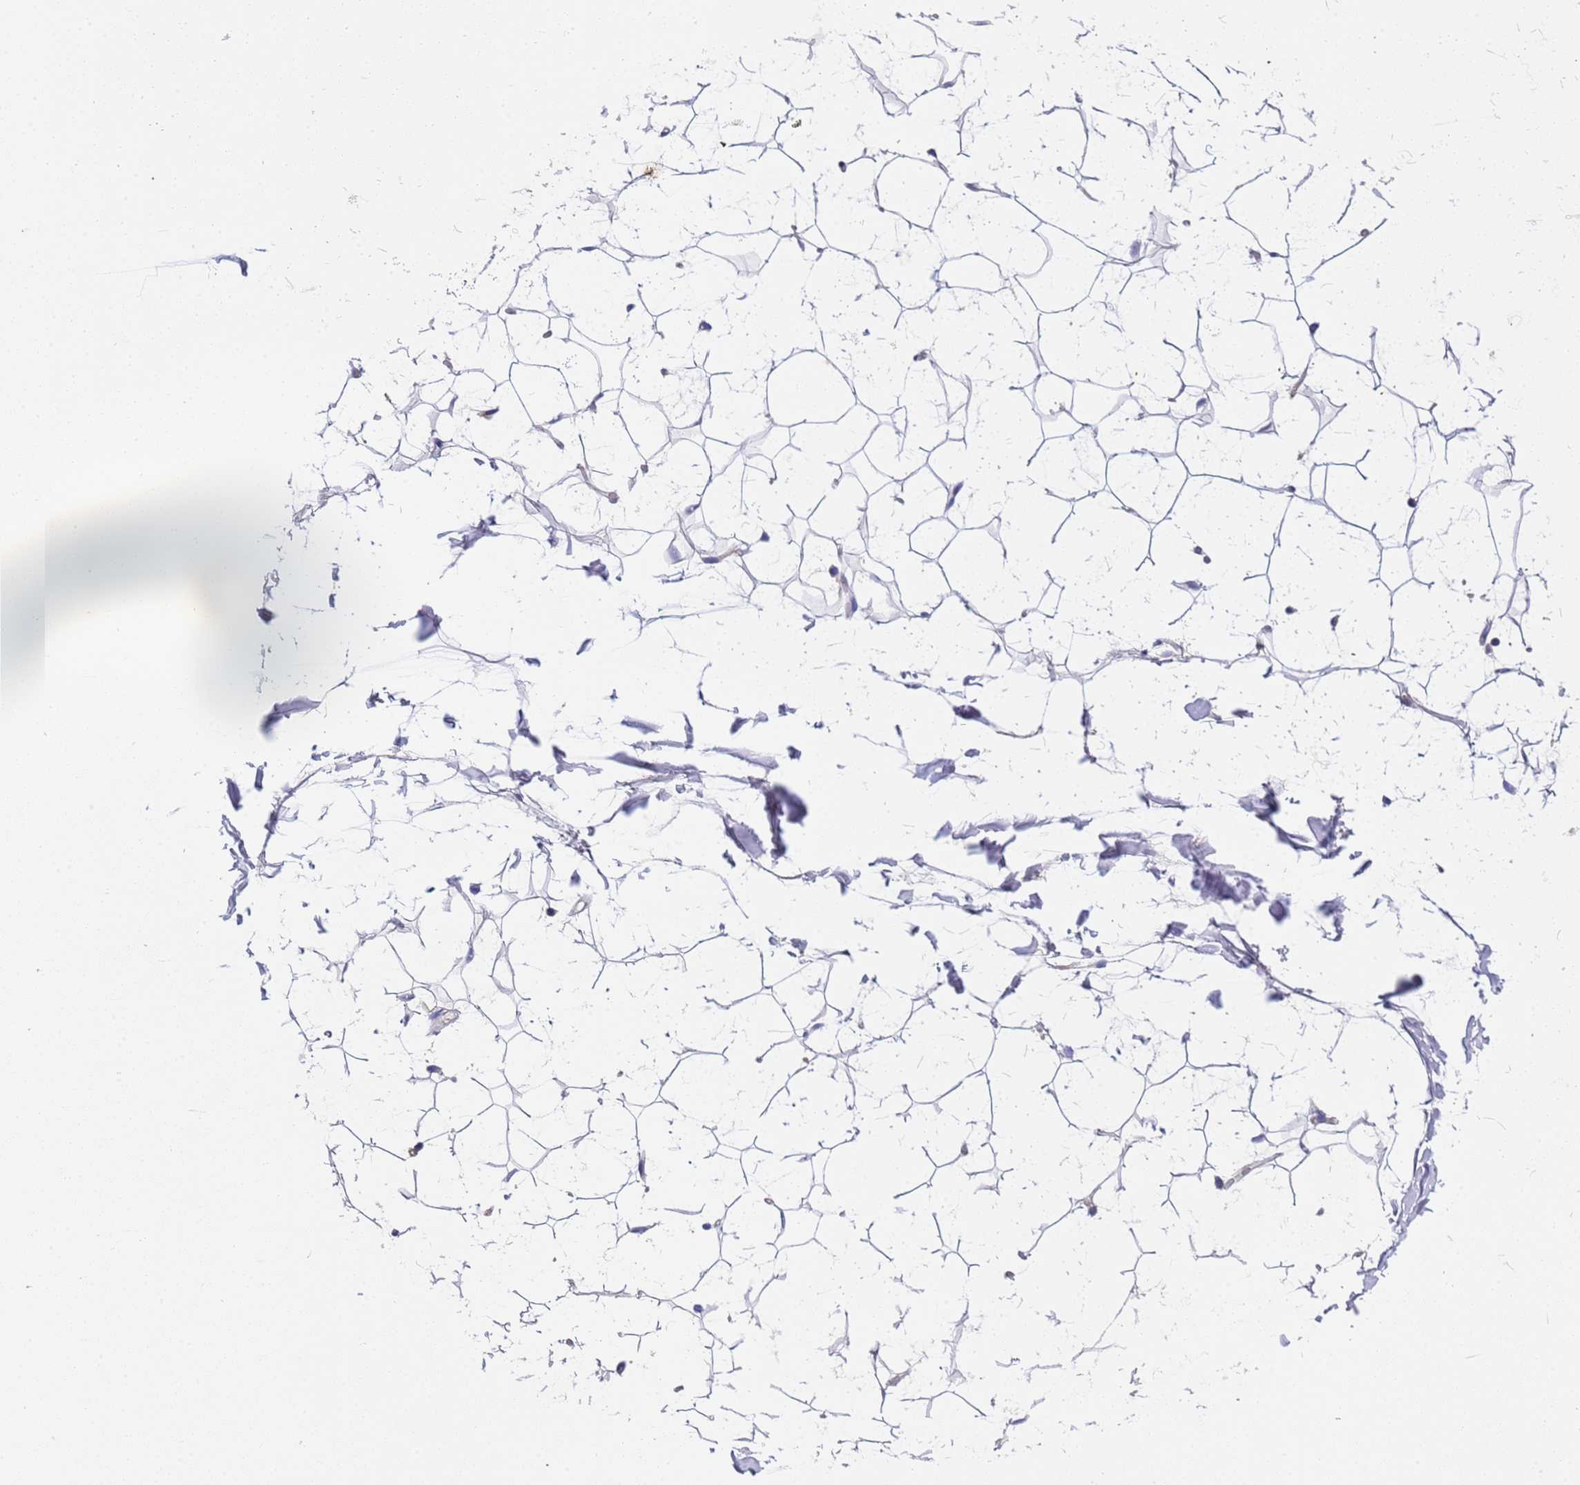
{"staining": {"intensity": "negative", "quantity": "none", "location": "none"}, "tissue": "adipose tissue", "cell_type": "Adipocytes", "image_type": "normal", "snomed": [{"axis": "morphology", "description": "Normal tissue, NOS"}, {"axis": "topography", "description": "Breast"}], "caption": "IHC micrograph of benign adipose tissue: human adipose tissue stained with DAB exhibits no significant protein expression in adipocytes.", "gene": "SLC24A3", "patient": {"sex": "female", "age": 26}}